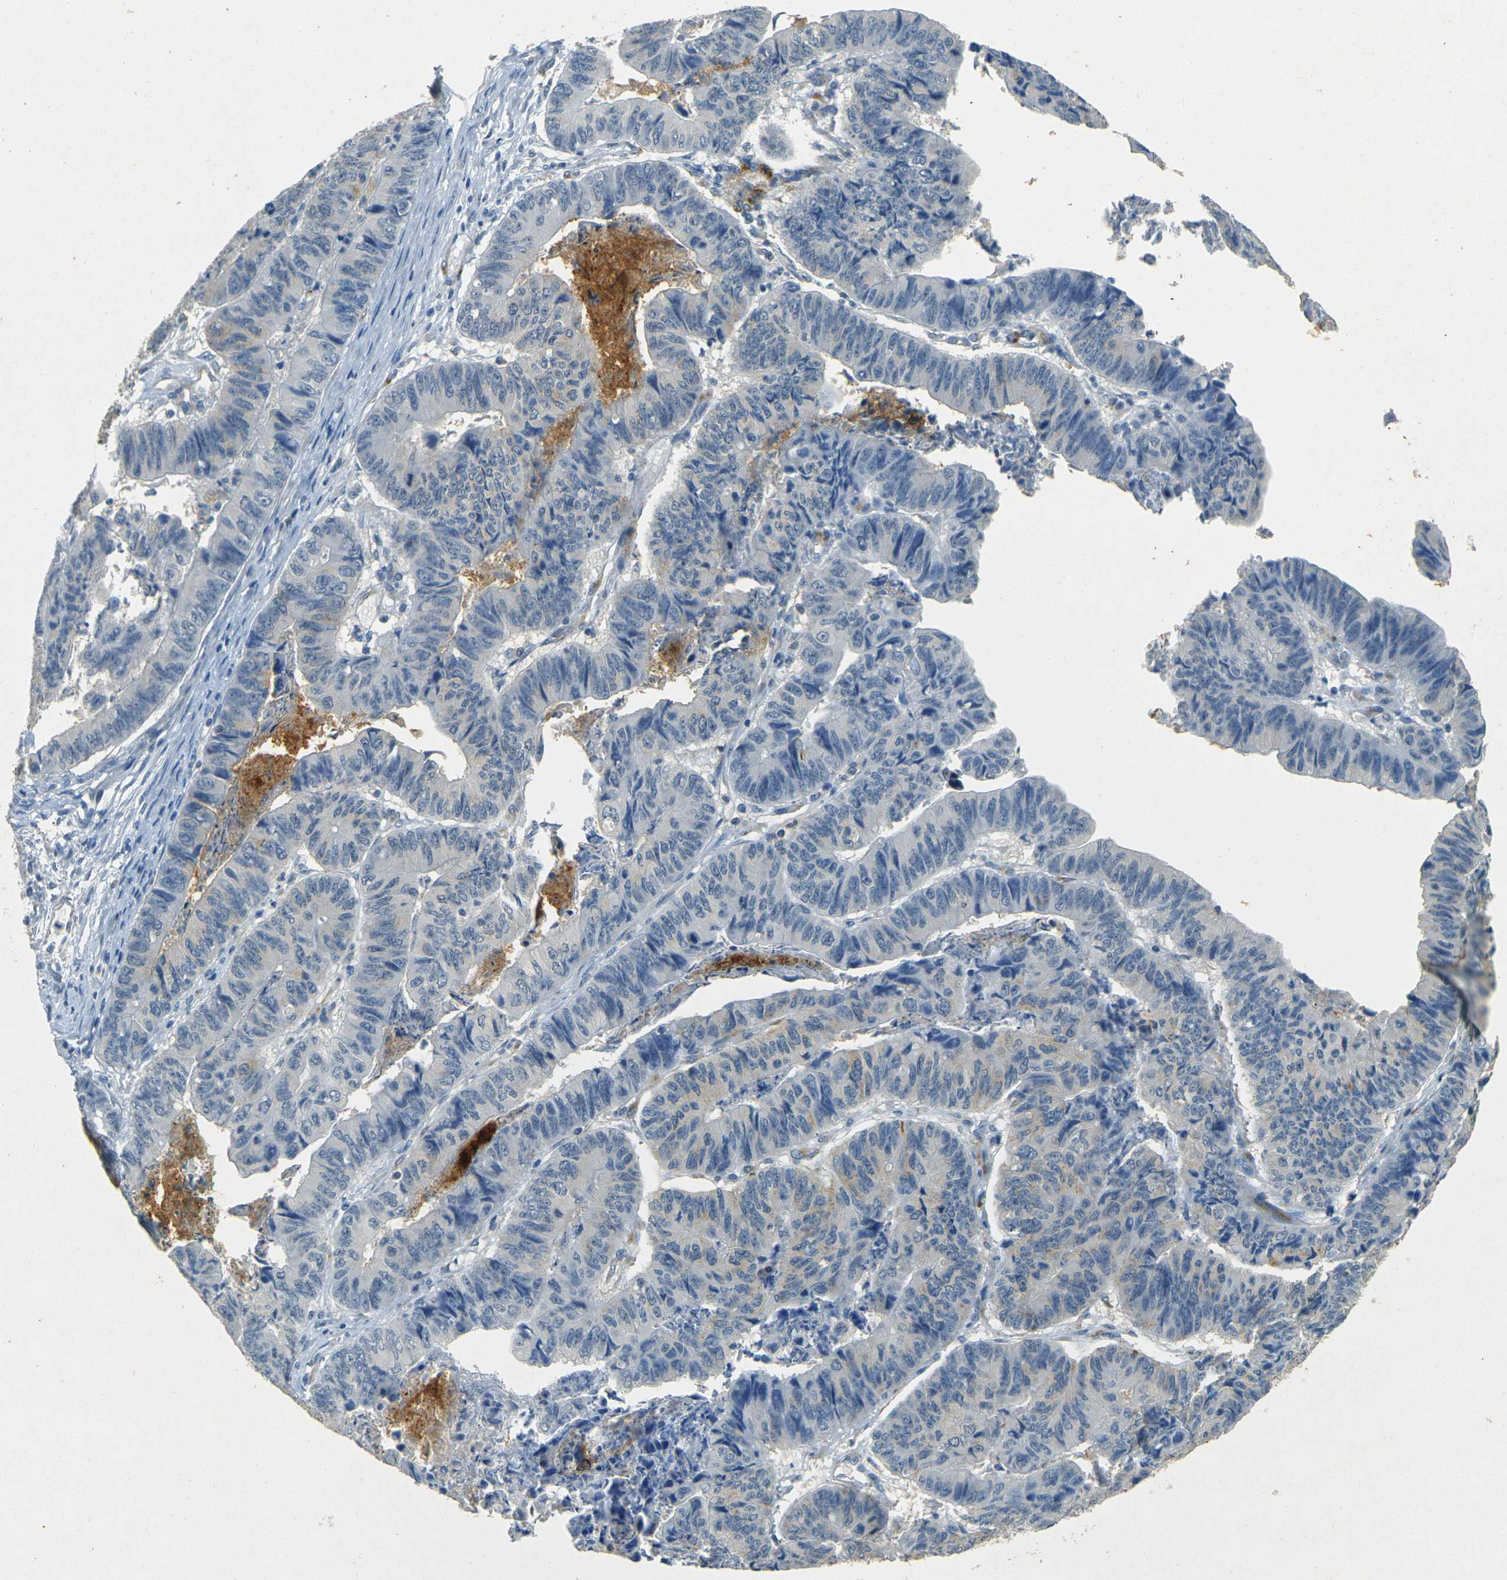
{"staining": {"intensity": "negative", "quantity": "none", "location": "none"}, "tissue": "stomach cancer", "cell_type": "Tumor cells", "image_type": "cancer", "snomed": [{"axis": "morphology", "description": "Adenocarcinoma, NOS"}, {"axis": "topography", "description": "Stomach, lower"}], "caption": "Tumor cells show no significant protein expression in adenocarcinoma (stomach).", "gene": "SORT1", "patient": {"sex": "male", "age": 77}}